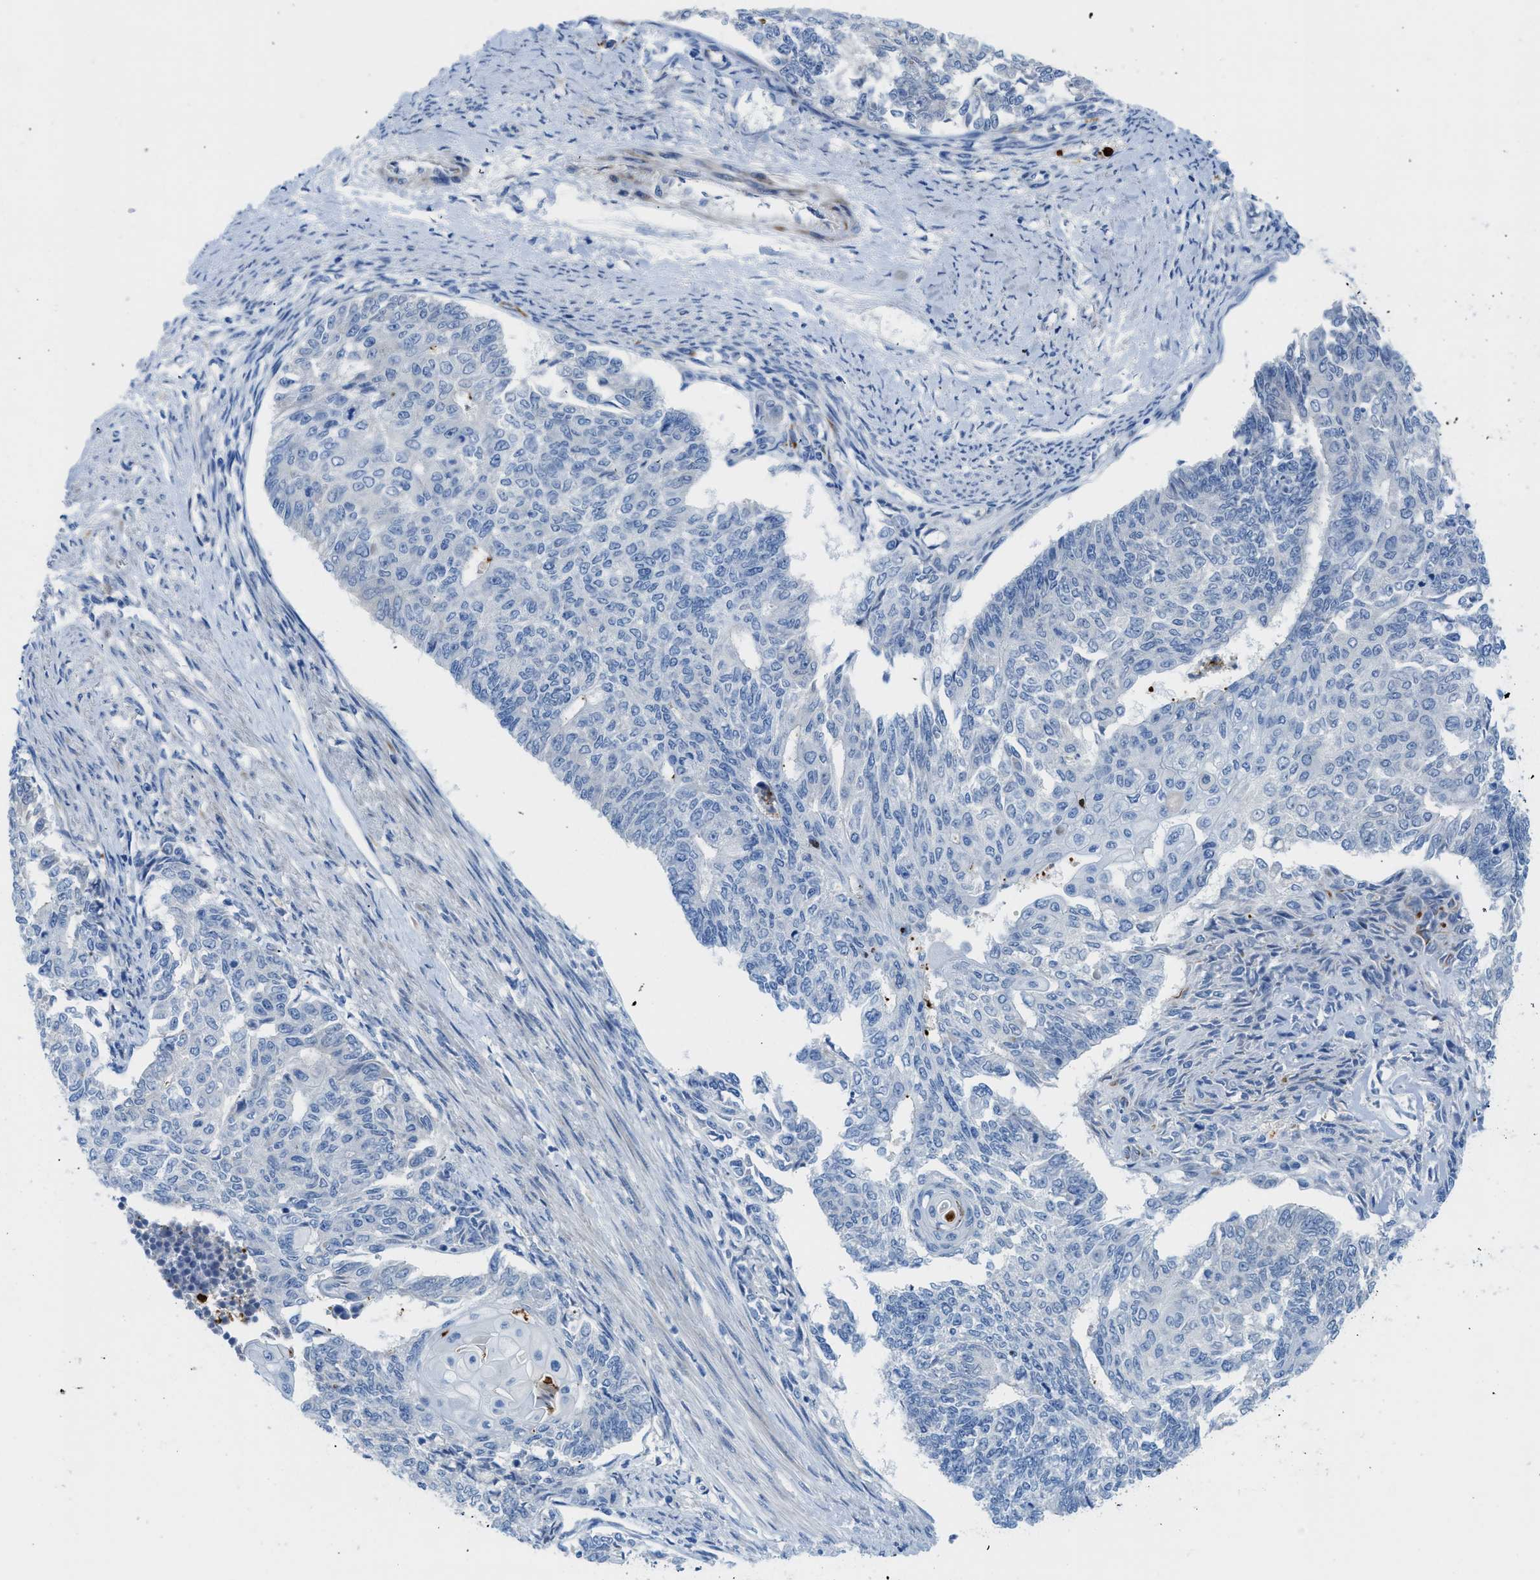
{"staining": {"intensity": "negative", "quantity": "none", "location": "none"}, "tissue": "endometrial cancer", "cell_type": "Tumor cells", "image_type": "cancer", "snomed": [{"axis": "morphology", "description": "Adenocarcinoma, NOS"}, {"axis": "topography", "description": "Endometrium"}], "caption": "Immunohistochemical staining of human endometrial cancer (adenocarcinoma) shows no significant expression in tumor cells. (Immunohistochemistry (ihc), brightfield microscopy, high magnification).", "gene": "XCR1", "patient": {"sex": "female", "age": 32}}